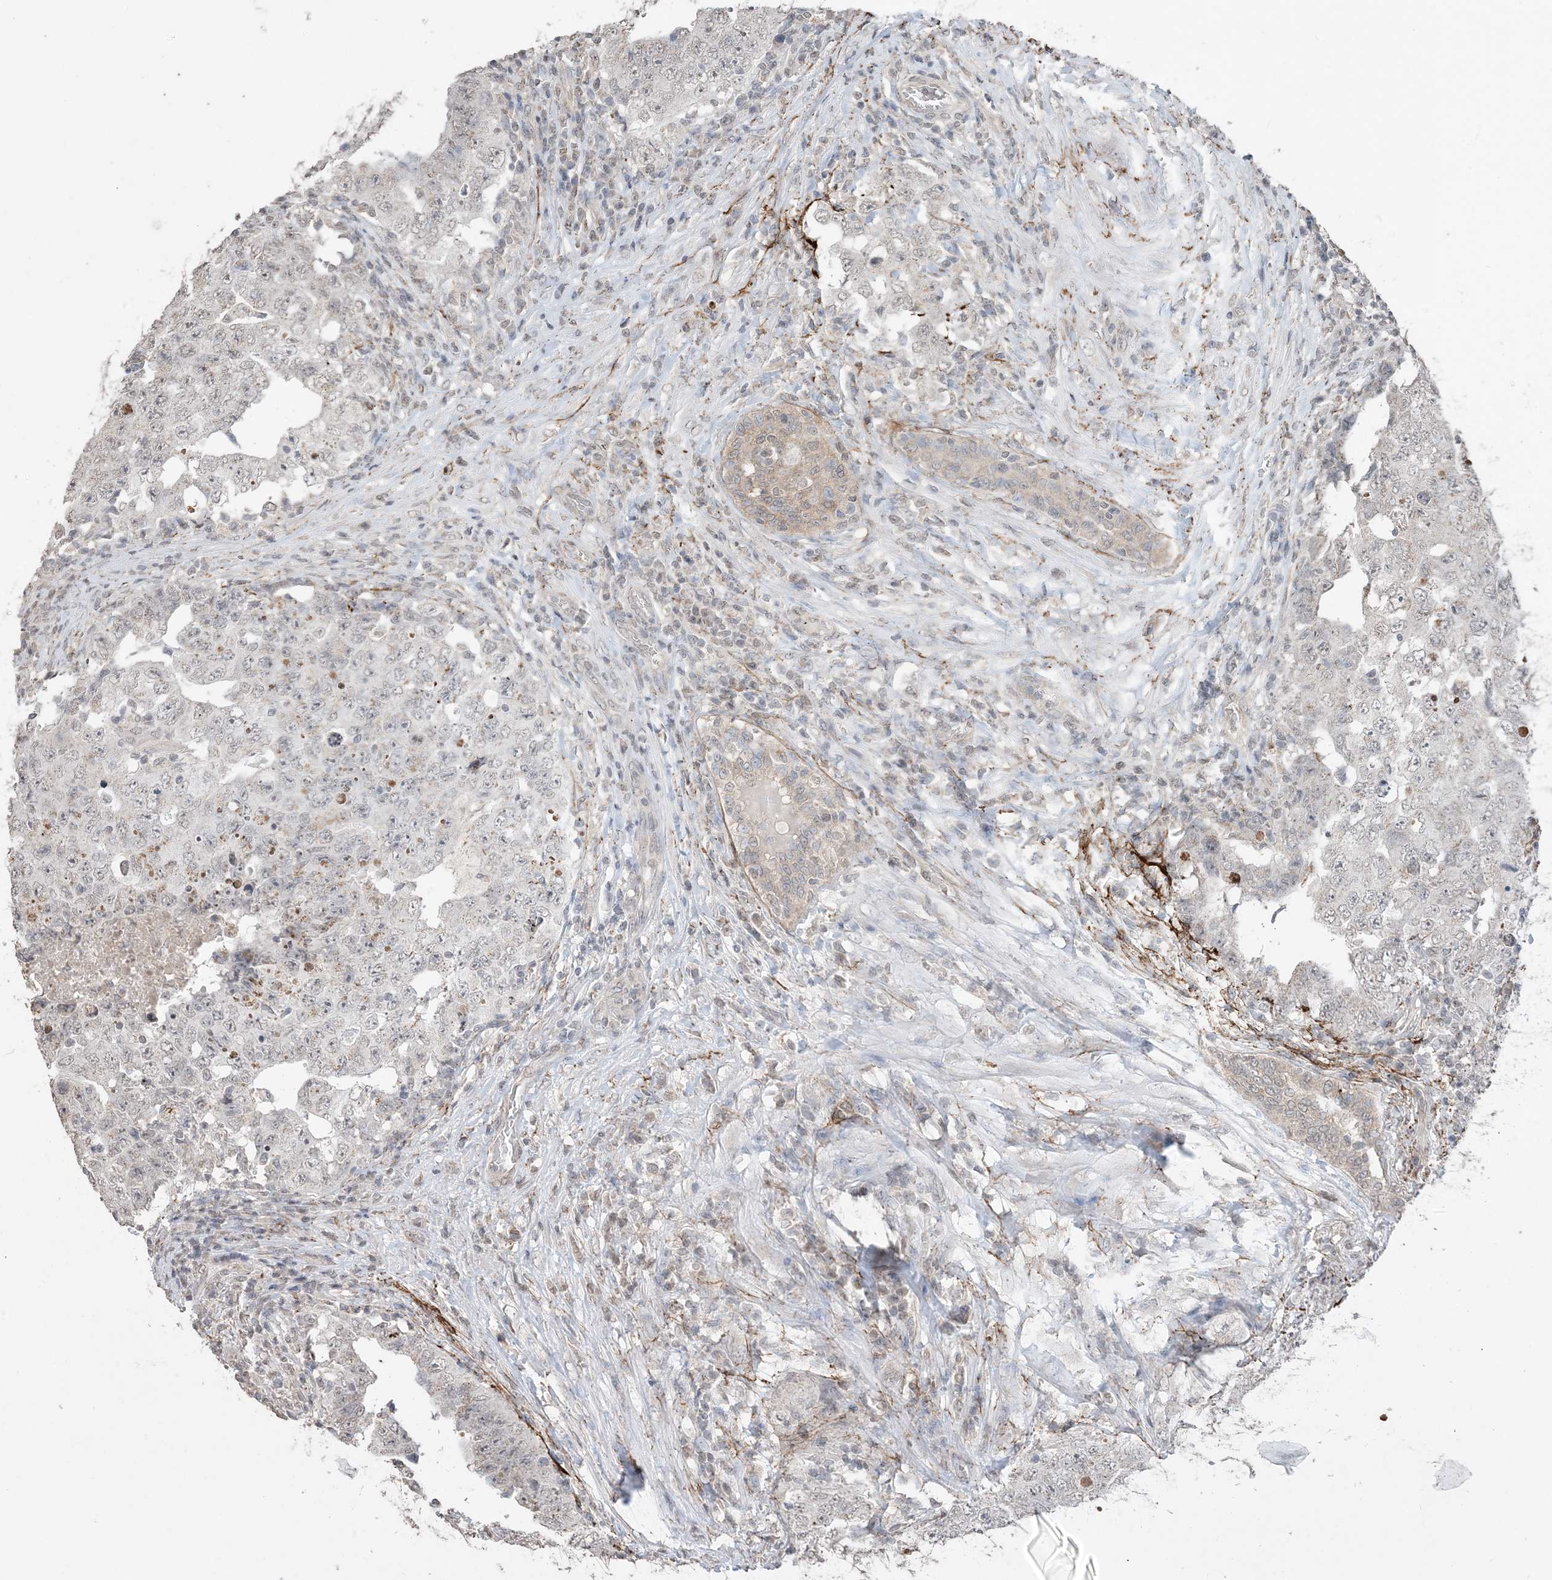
{"staining": {"intensity": "weak", "quantity": "25%-75%", "location": "cytoplasmic/membranous"}, "tissue": "testis cancer", "cell_type": "Tumor cells", "image_type": "cancer", "snomed": [{"axis": "morphology", "description": "Carcinoma, Embryonal, NOS"}, {"axis": "topography", "description": "Testis"}], "caption": "An IHC image of neoplastic tissue is shown. Protein staining in brown highlights weak cytoplasmic/membranous positivity in testis cancer within tumor cells. (Brightfield microscopy of DAB IHC at high magnification).", "gene": "XRN1", "patient": {"sex": "male", "age": 26}}